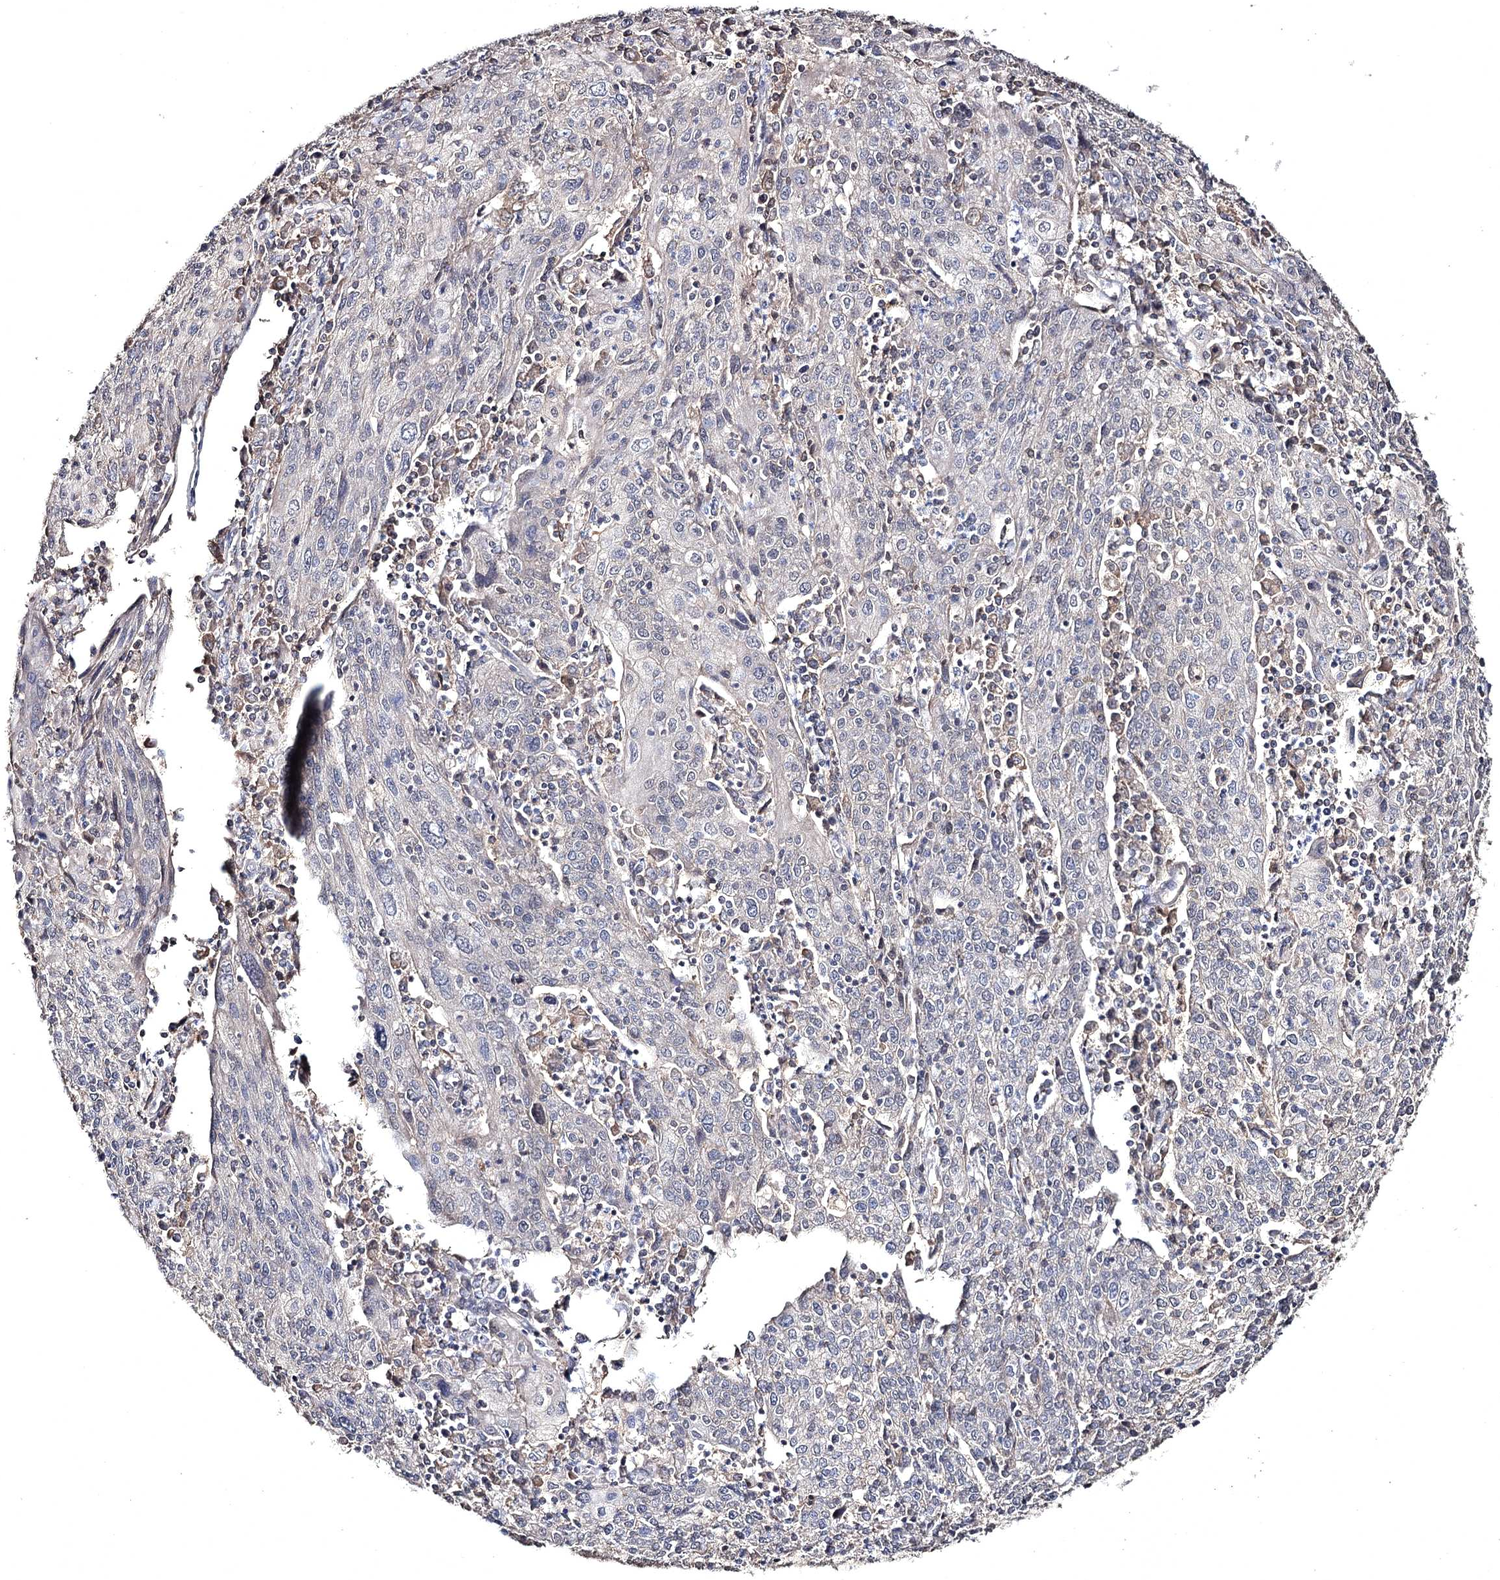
{"staining": {"intensity": "negative", "quantity": "none", "location": "none"}, "tissue": "cervical cancer", "cell_type": "Tumor cells", "image_type": "cancer", "snomed": [{"axis": "morphology", "description": "Squamous cell carcinoma, NOS"}, {"axis": "topography", "description": "Cervix"}], "caption": "Tumor cells are negative for brown protein staining in cervical cancer (squamous cell carcinoma).", "gene": "SEMA4G", "patient": {"sex": "female", "age": 67}}